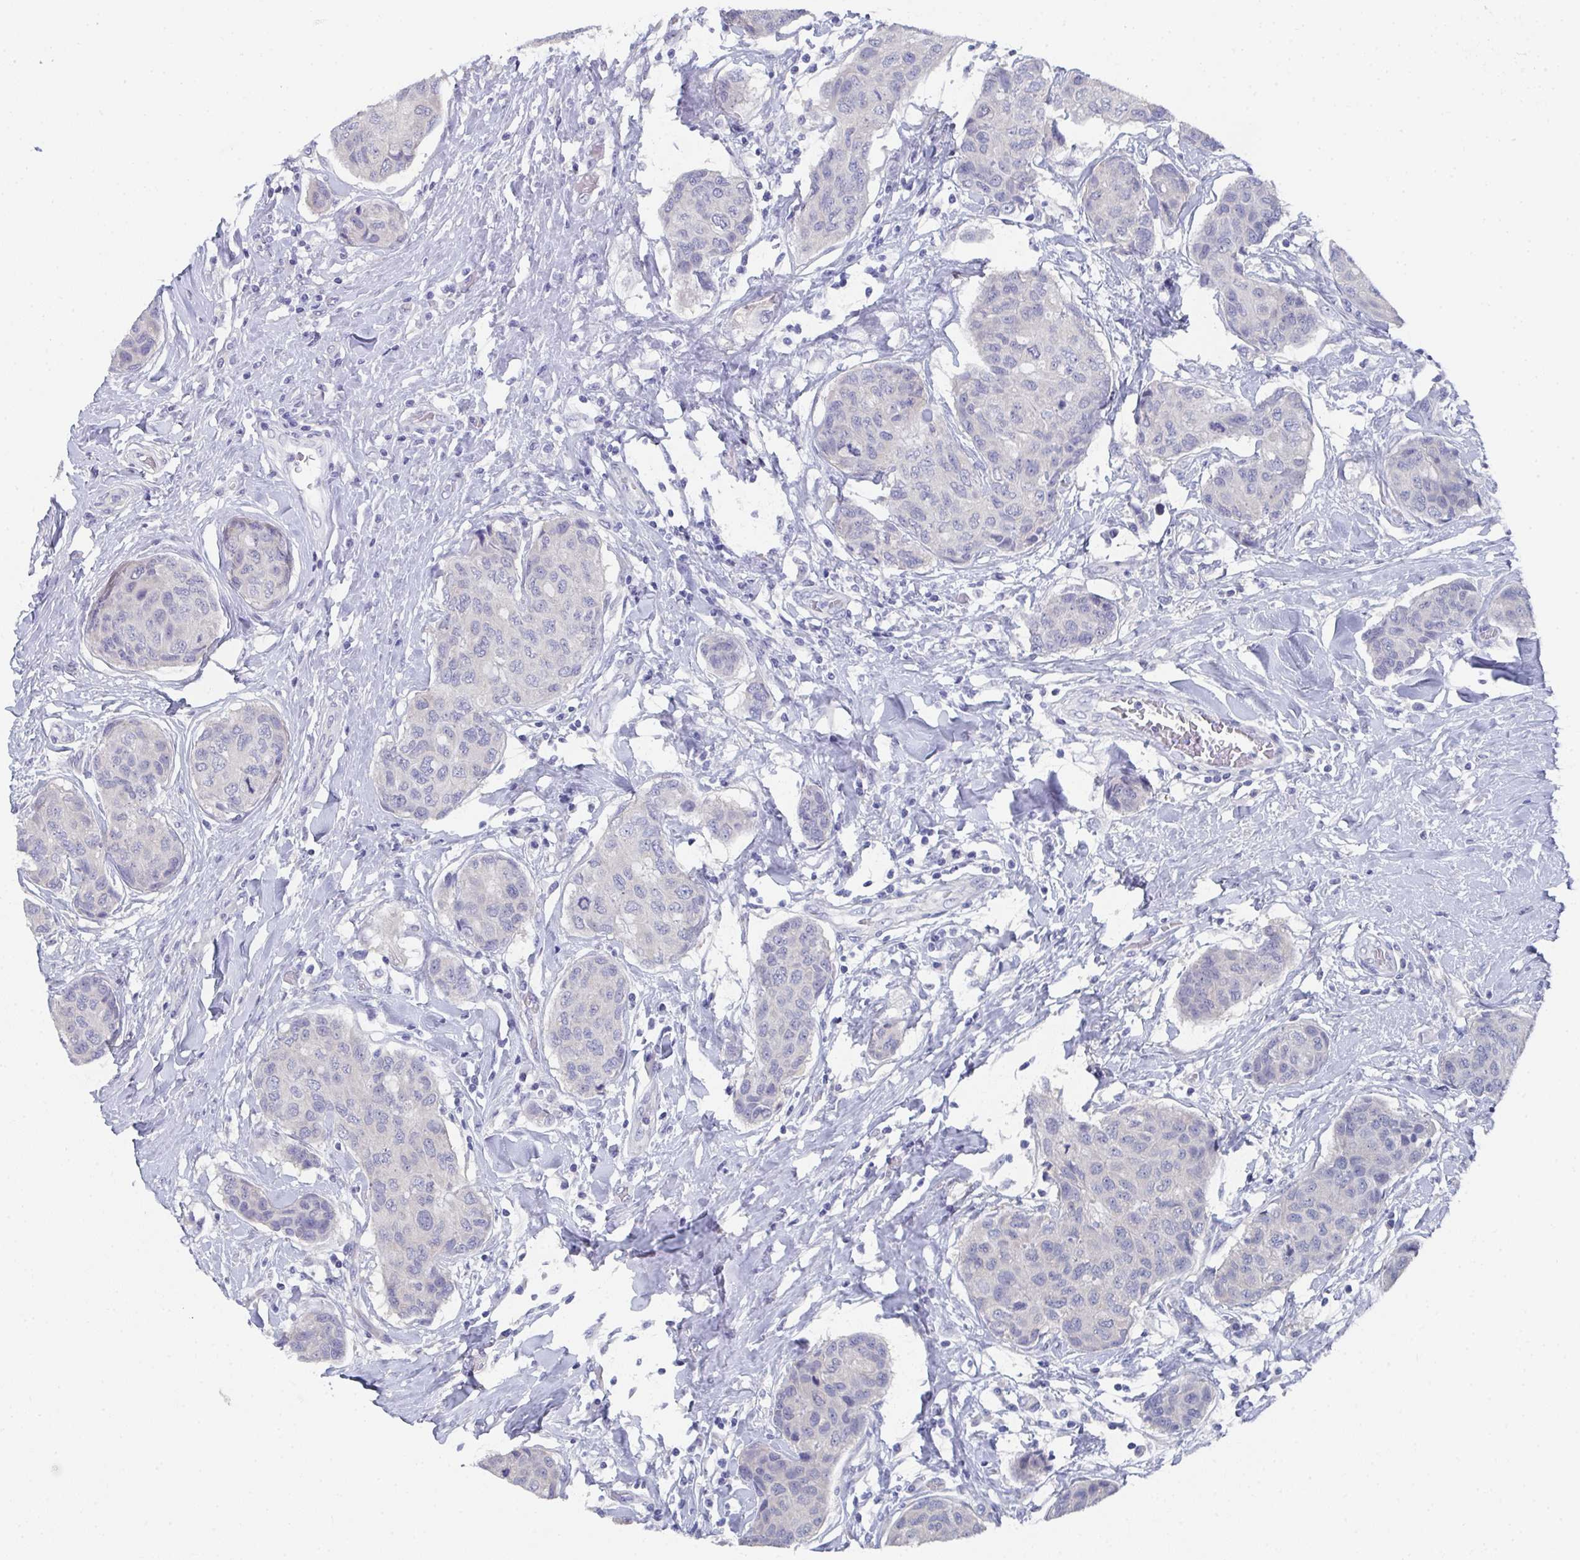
{"staining": {"intensity": "negative", "quantity": "none", "location": "none"}, "tissue": "breast cancer", "cell_type": "Tumor cells", "image_type": "cancer", "snomed": [{"axis": "morphology", "description": "Duct carcinoma"}, {"axis": "topography", "description": "Breast"}], "caption": "Breast cancer was stained to show a protein in brown. There is no significant expression in tumor cells.", "gene": "DYDC2", "patient": {"sex": "female", "age": 80}}